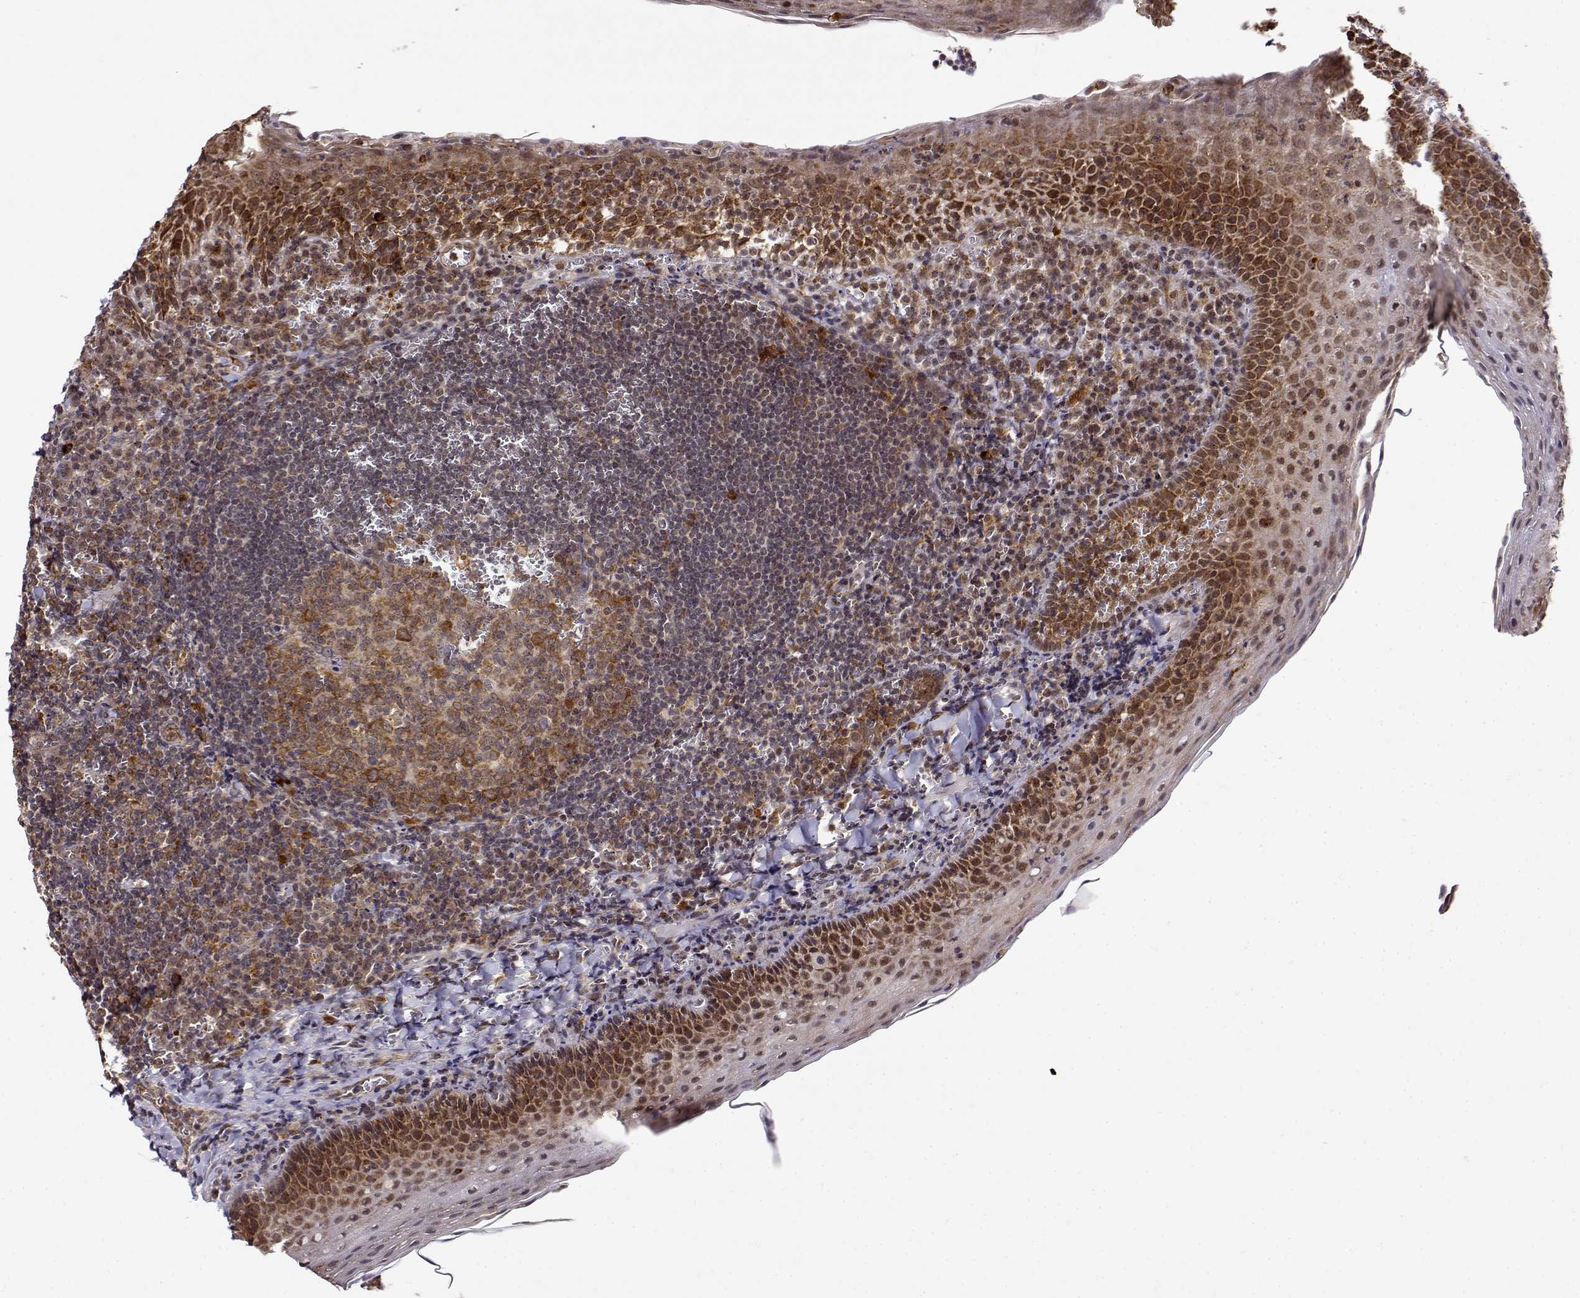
{"staining": {"intensity": "moderate", "quantity": ">75%", "location": "cytoplasmic/membranous"}, "tissue": "tonsil", "cell_type": "Germinal center cells", "image_type": "normal", "snomed": [{"axis": "morphology", "description": "Normal tissue, NOS"}, {"axis": "morphology", "description": "Inflammation, NOS"}, {"axis": "topography", "description": "Tonsil"}], "caption": "IHC (DAB (3,3'-diaminobenzidine)) staining of benign human tonsil demonstrates moderate cytoplasmic/membranous protein staining in about >75% of germinal center cells. Using DAB (3,3'-diaminobenzidine) (brown) and hematoxylin (blue) stains, captured at high magnification using brightfield microscopy.", "gene": "RNF13", "patient": {"sex": "female", "age": 31}}